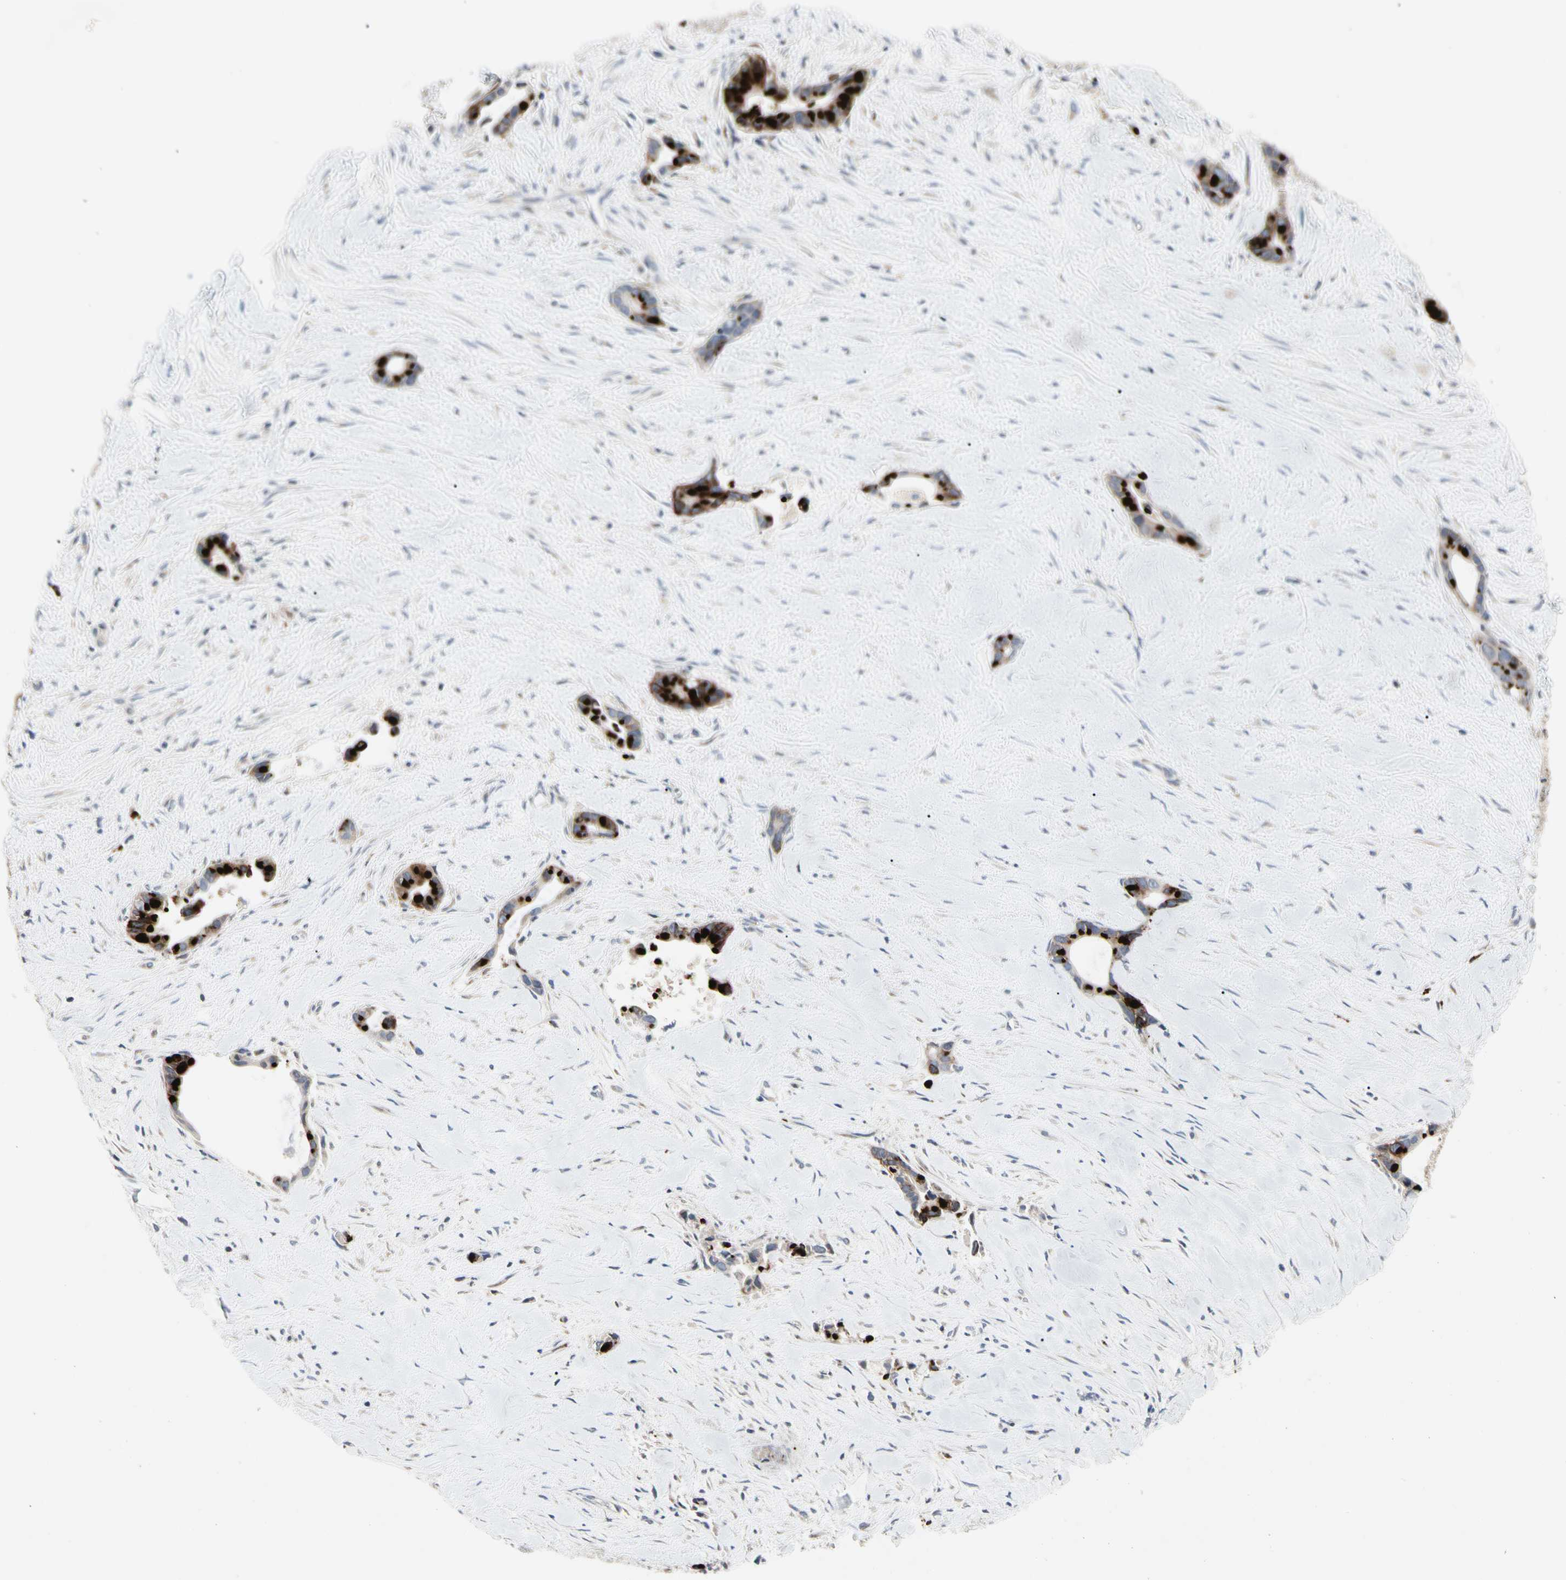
{"staining": {"intensity": "strong", "quantity": ">75%", "location": "cytoplasmic/membranous"}, "tissue": "liver cancer", "cell_type": "Tumor cells", "image_type": "cancer", "snomed": [{"axis": "morphology", "description": "Cholangiocarcinoma"}, {"axis": "topography", "description": "Liver"}], "caption": "Immunohistochemistry (DAB) staining of liver cholangiocarcinoma reveals strong cytoplasmic/membranous protein expression in about >75% of tumor cells.", "gene": "MMEL1", "patient": {"sex": "female", "age": 55}}